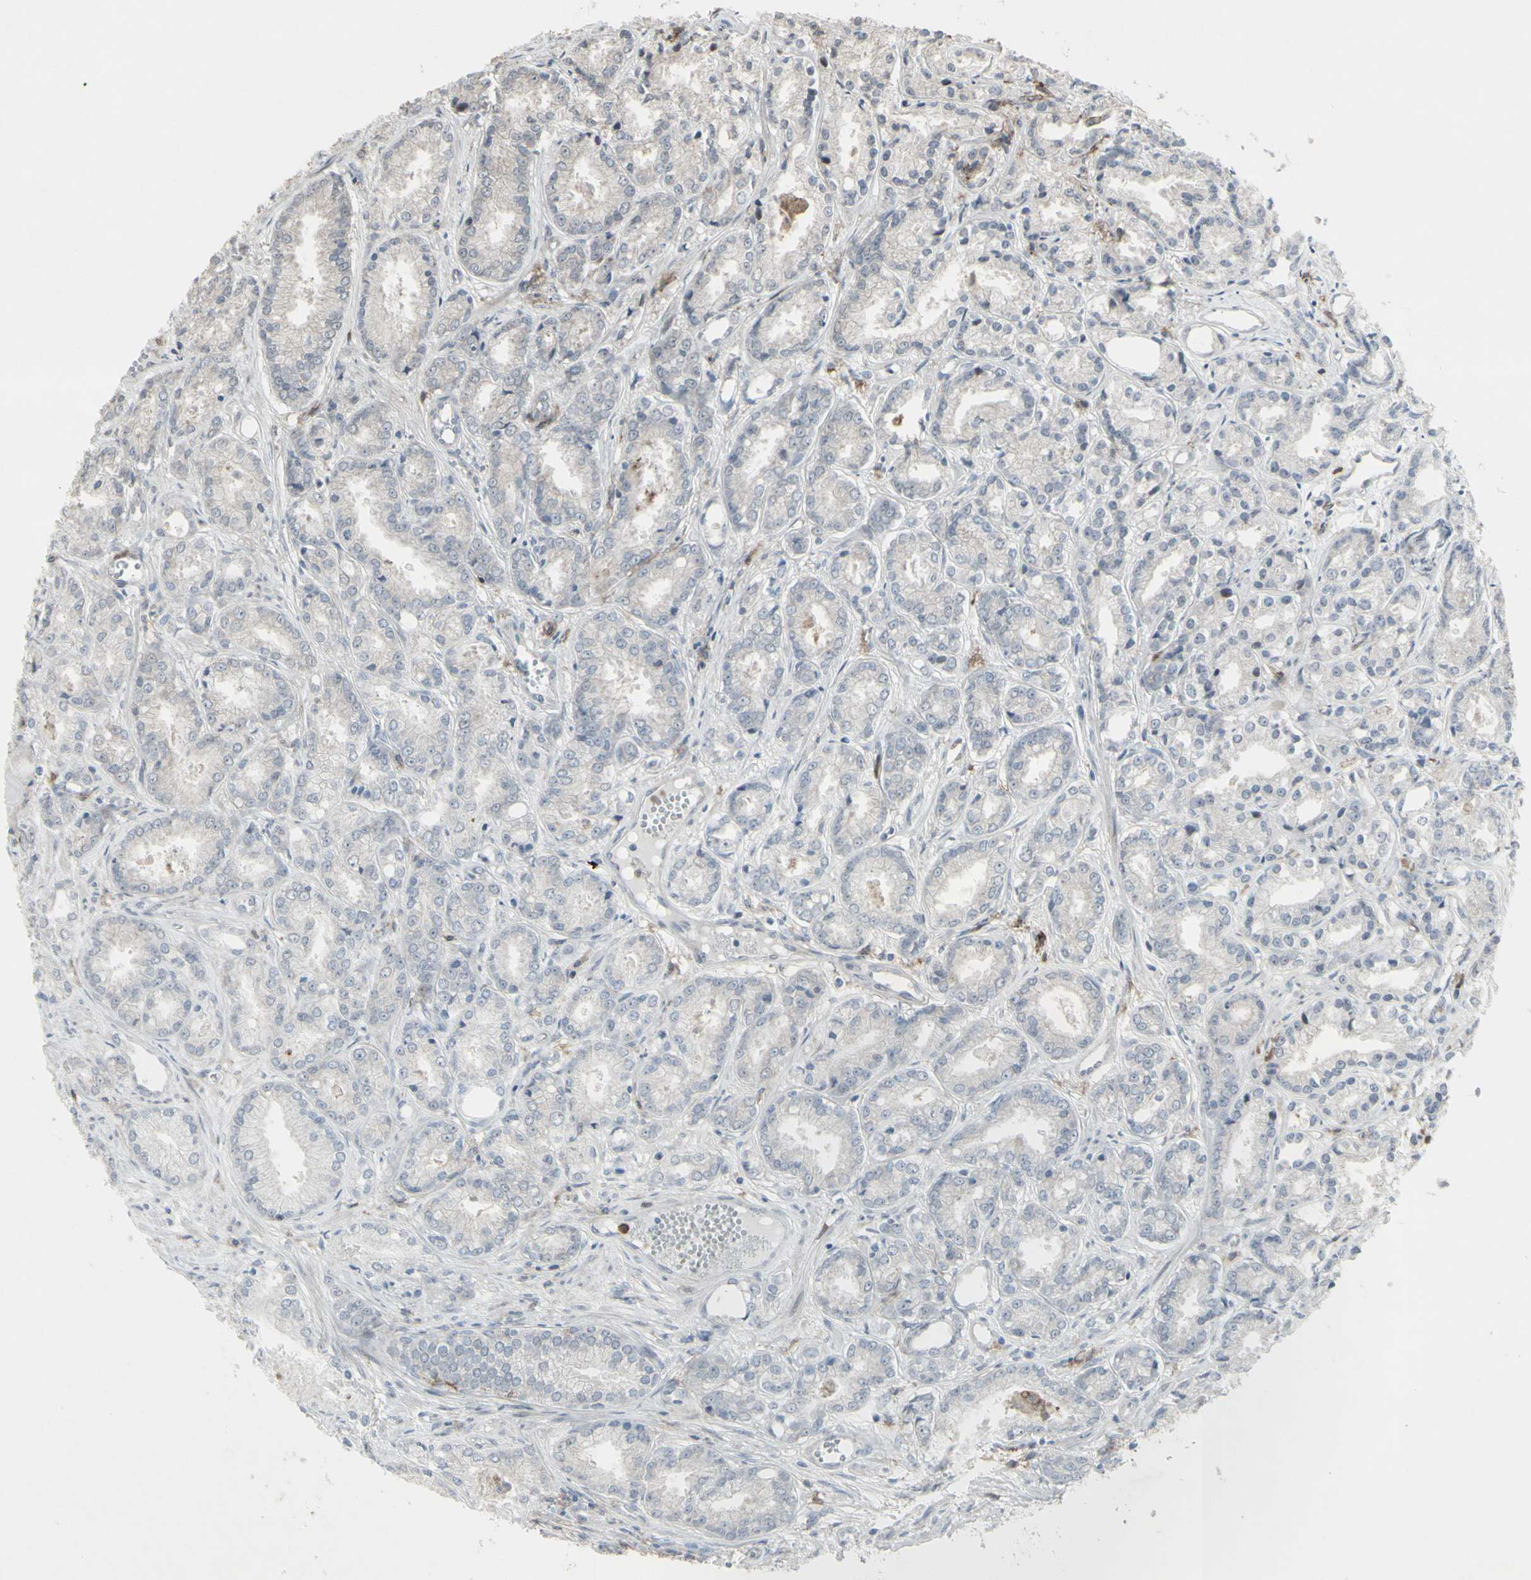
{"staining": {"intensity": "negative", "quantity": "none", "location": "none"}, "tissue": "prostate cancer", "cell_type": "Tumor cells", "image_type": "cancer", "snomed": [{"axis": "morphology", "description": "Adenocarcinoma, Low grade"}, {"axis": "topography", "description": "Prostate"}], "caption": "A micrograph of prostate cancer (low-grade adenocarcinoma) stained for a protein displays no brown staining in tumor cells.", "gene": "CD33", "patient": {"sex": "male", "age": 72}}